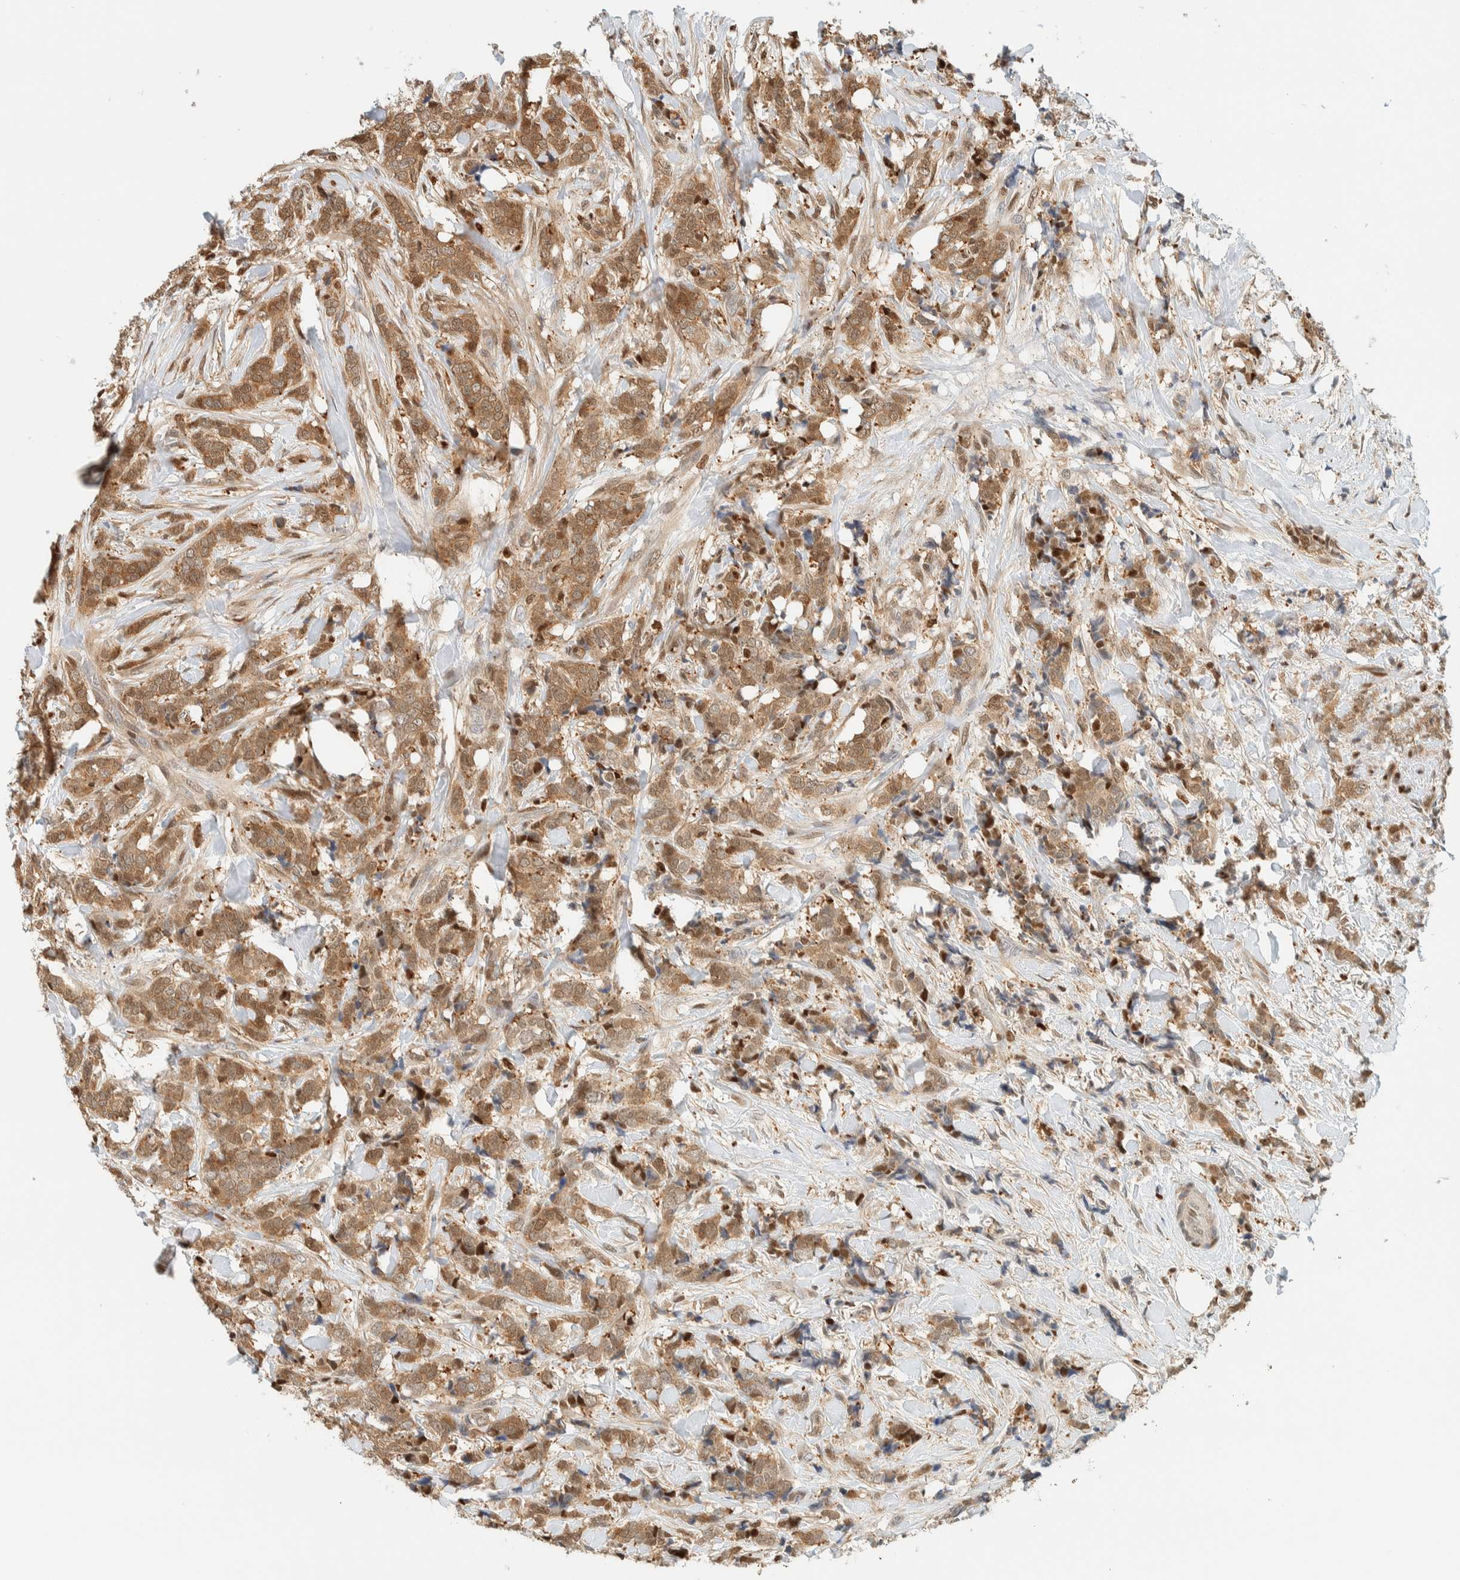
{"staining": {"intensity": "moderate", "quantity": ">75%", "location": "cytoplasmic/membranous"}, "tissue": "breast cancer", "cell_type": "Tumor cells", "image_type": "cancer", "snomed": [{"axis": "morphology", "description": "Lobular carcinoma"}, {"axis": "topography", "description": "Skin"}, {"axis": "topography", "description": "Breast"}], "caption": "Breast lobular carcinoma stained for a protein (brown) demonstrates moderate cytoplasmic/membranous positive expression in approximately >75% of tumor cells.", "gene": "ZBTB37", "patient": {"sex": "female", "age": 46}}